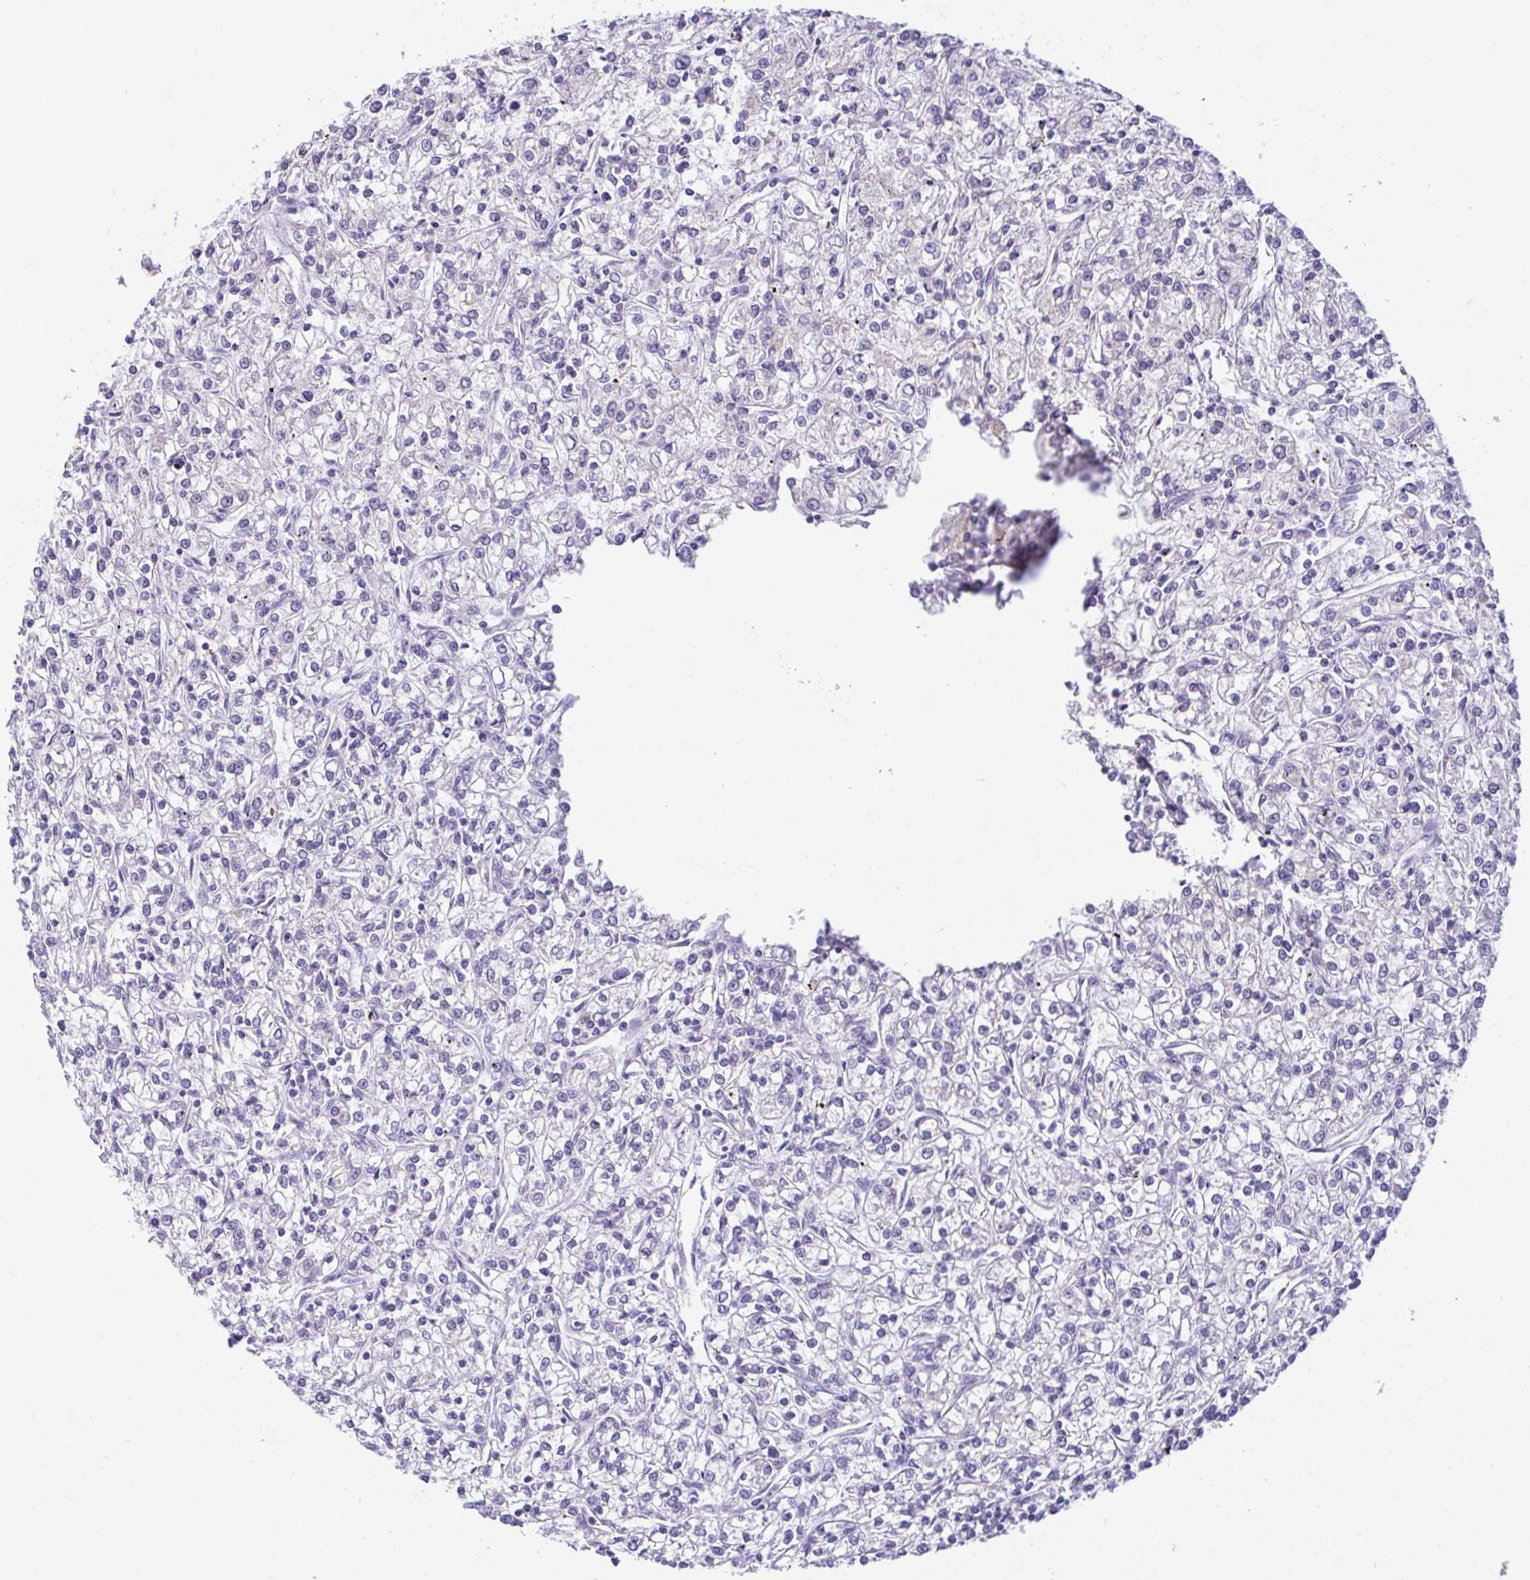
{"staining": {"intensity": "negative", "quantity": "none", "location": "none"}, "tissue": "renal cancer", "cell_type": "Tumor cells", "image_type": "cancer", "snomed": [{"axis": "morphology", "description": "Adenocarcinoma, NOS"}, {"axis": "topography", "description": "Kidney"}], "caption": "The IHC histopathology image has no significant staining in tumor cells of renal cancer tissue.", "gene": "PYCR2", "patient": {"sex": "female", "age": 59}}